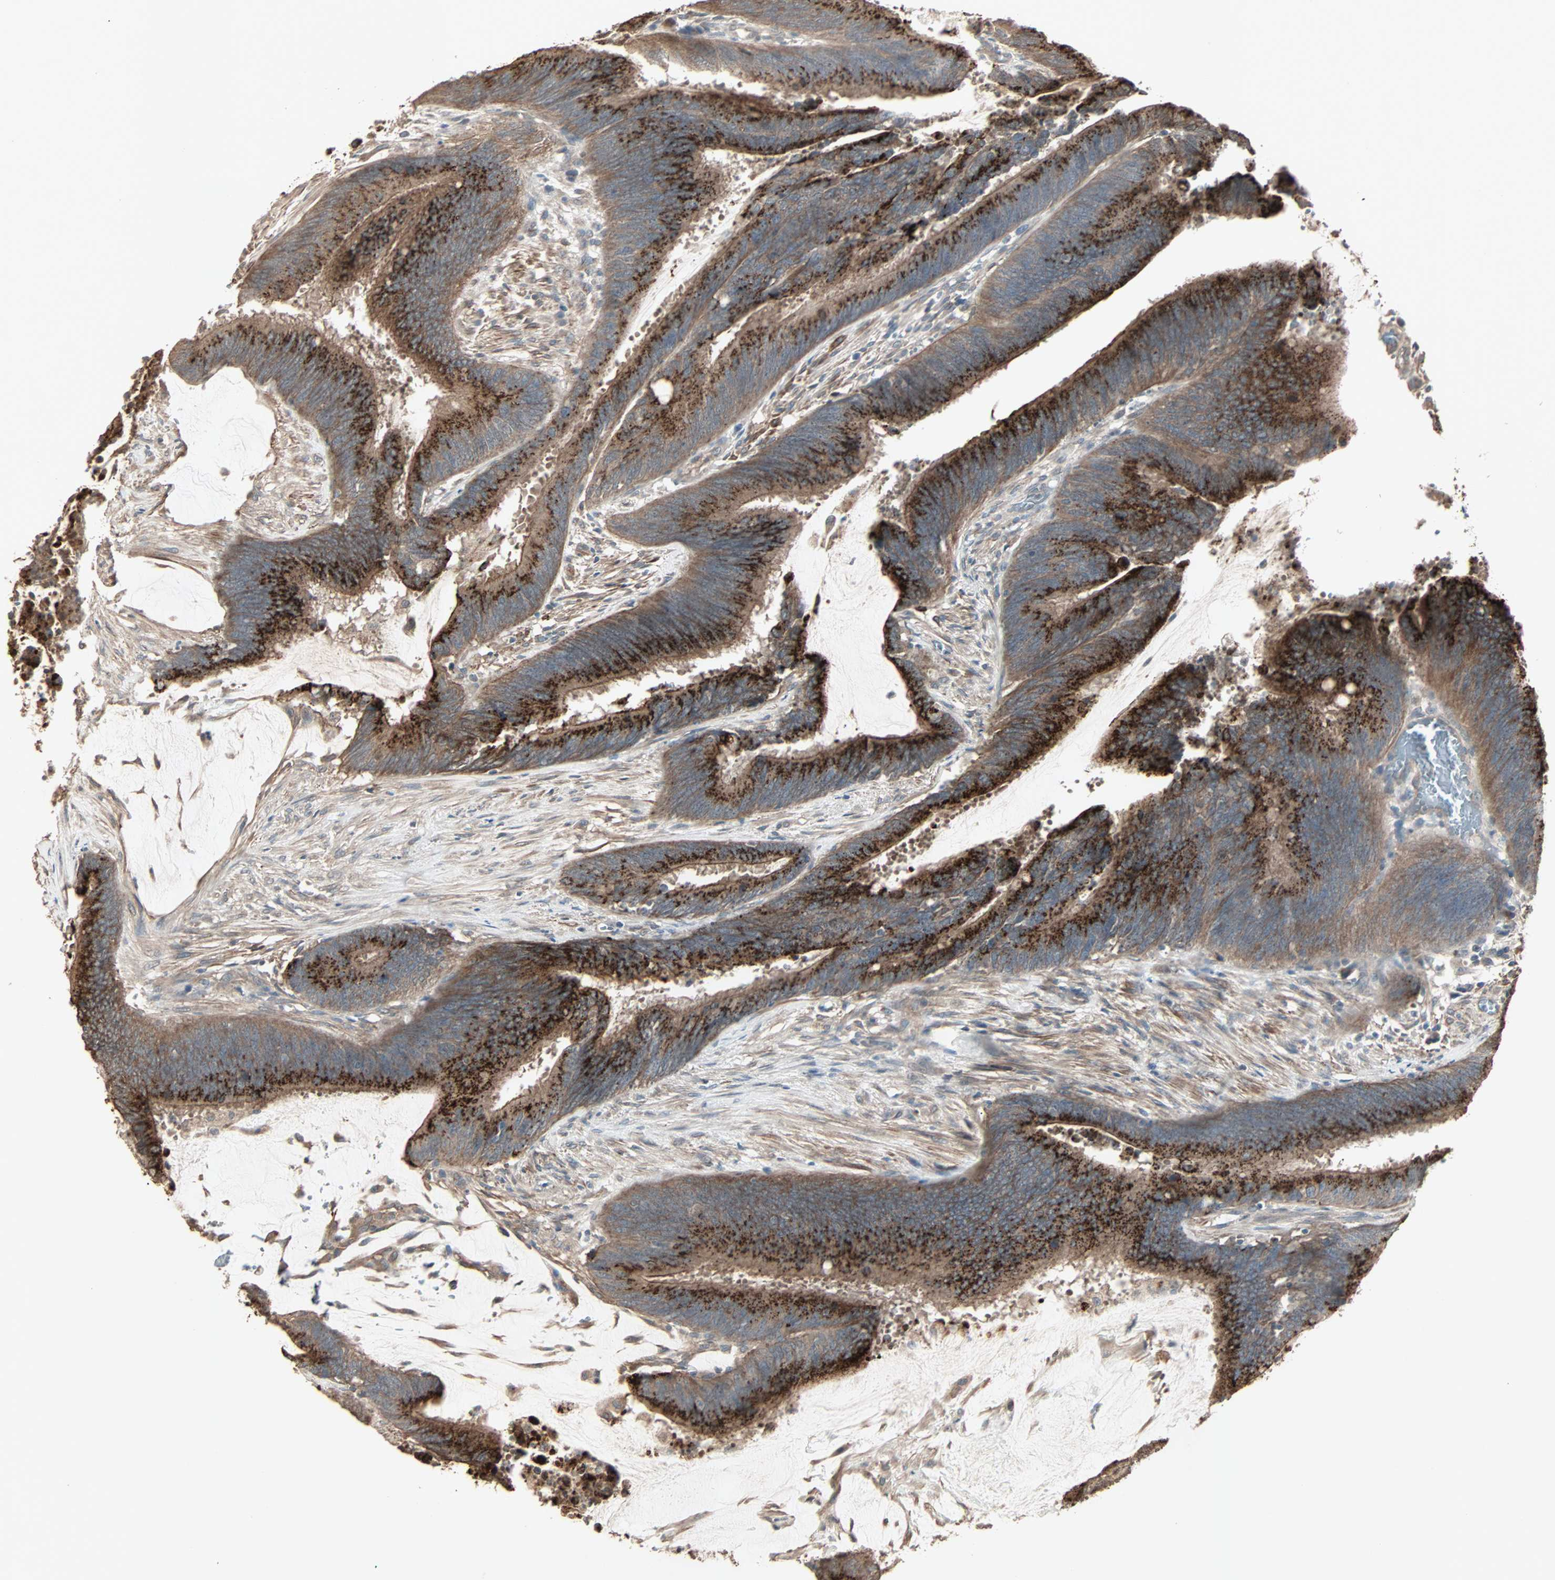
{"staining": {"intensity": "strong", "quantity": ">75%", "location": "cytoplasmic/membranous"}, "tissue": "colorectal cancer", "cell_type": "Tumor cells", "image_type": "cancer", "snomed": [{"axis": "morphology", "description": "Adenocarcinoma, NOS"}, {"axis": "topography", "description": "Rectum"}], "caption": "The histopathology image demonstrates a brown stain indicating the presence of a protein in the cytoplasmic/membranous of tumor cells in adenocarcinoma (colorectal).", "gene": "GALNT3", "patient": {"sex": "female", "age": 66}}